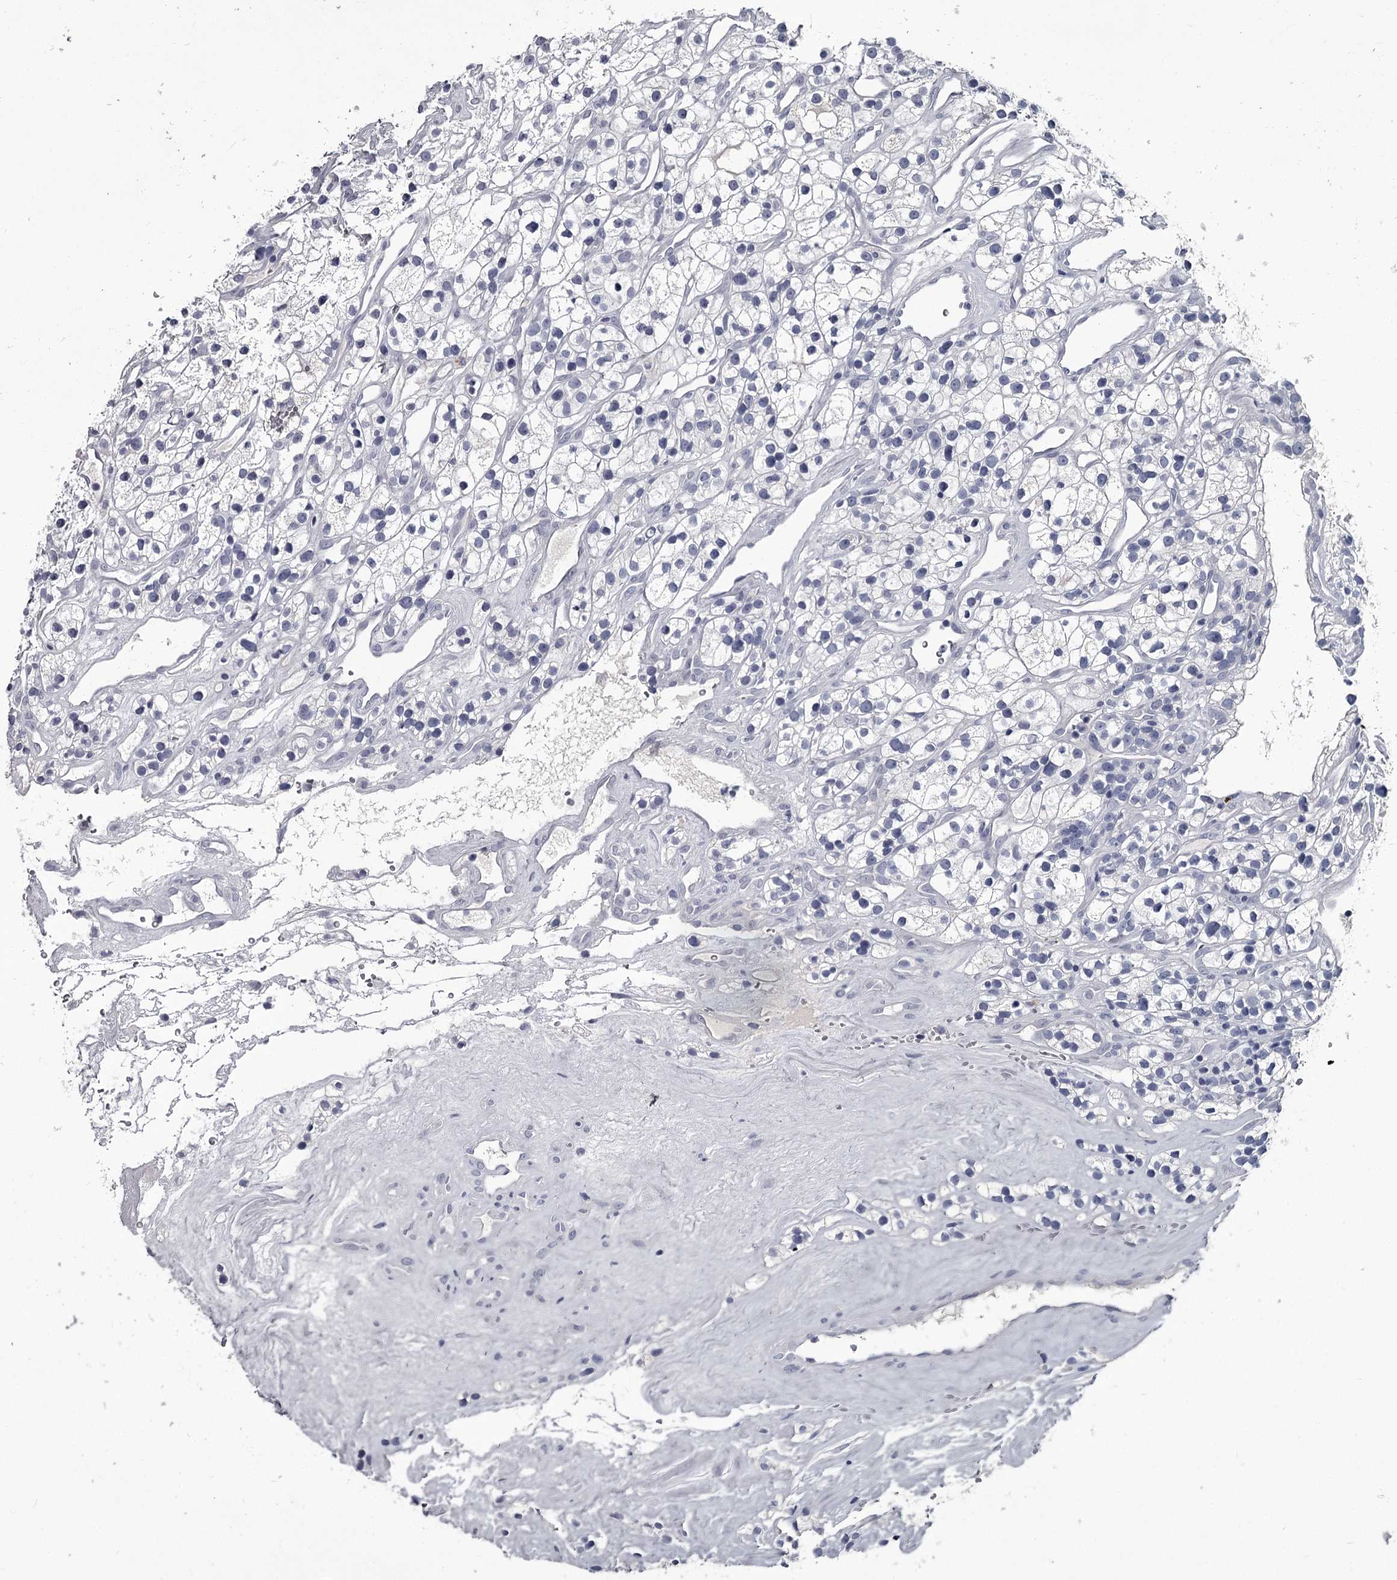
{"staining": {"intensity": "negative", "quantity": "none", "location": "none"}, "tissue": "renal cancer", "cell_type": "Tumor cells", "image_type": "cancer", "snomed": [{"axis": "morphology", "description": "Adenocarcinoma, NOS"}, {"axis": "topography", "description": "Kidney"}], "caption": "This is an immunohistochemistry photomicrograph of renal adenocarcinoma. There is no expression in tumor cells.", "gene": "DAO", "patient": {"sex": "female", "age": 57}}